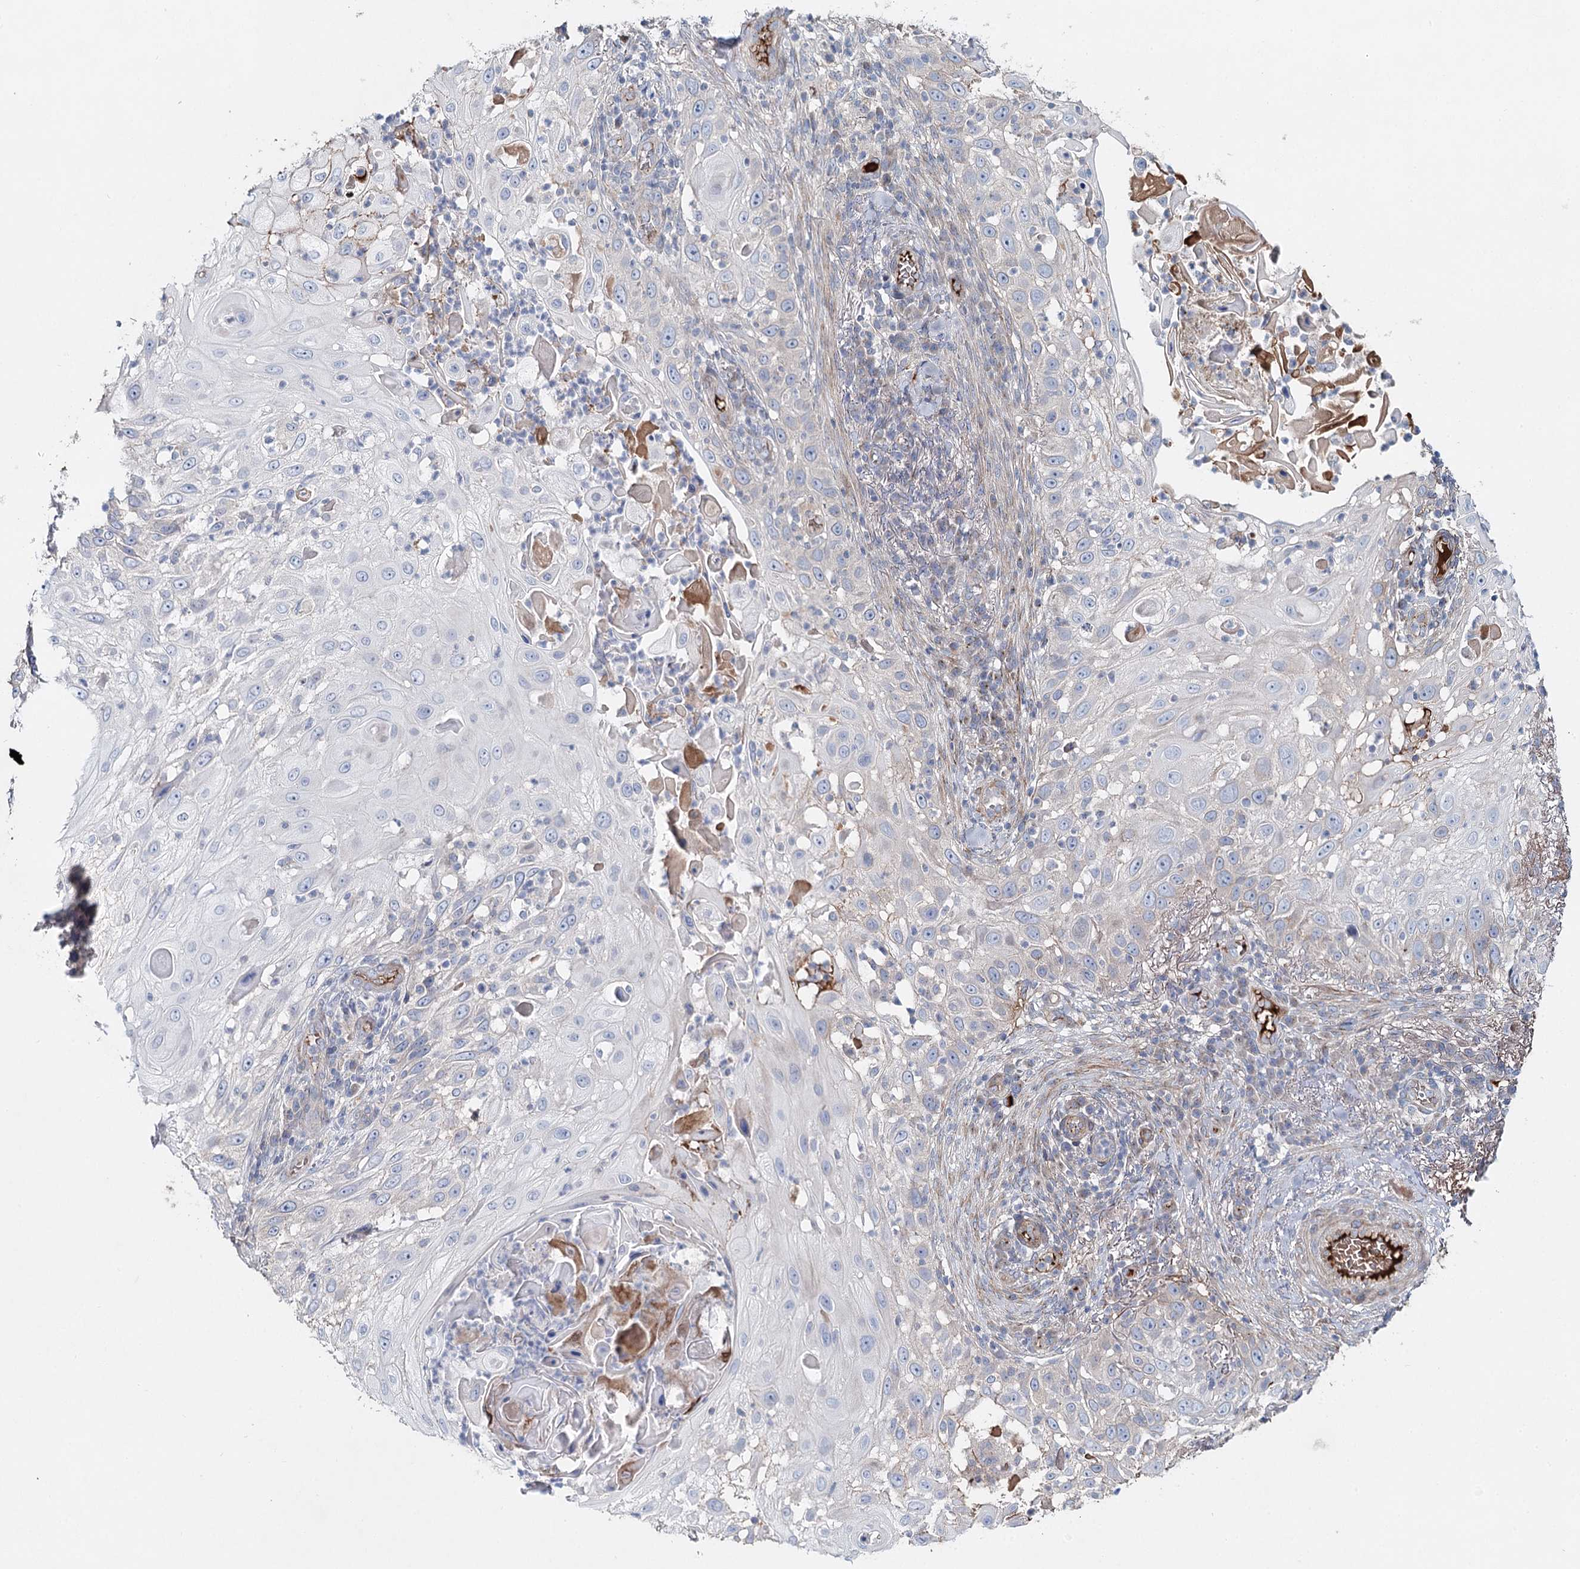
{"staining": {"intensity": "negative", "quantity": "none", "location": "none"}, "tissue": "skin cancer", "cell_type": "Tumor cells", "image_type": "cancer", "snomed": [{"axis": "morphology", "description": "Squamous cell carcinoma, NOS"}, {"axis": "topography", "description": "Skin"}], "caption": "An immunohistochemistry (IHC) photomicrograph of squamous cell carcinoma (skin) is shown. There is no staining in tumor cells of squamous cell carcinoma (skin).", "gene": "ALKBH8", "patient": {"sex": "female", "age": 44}}